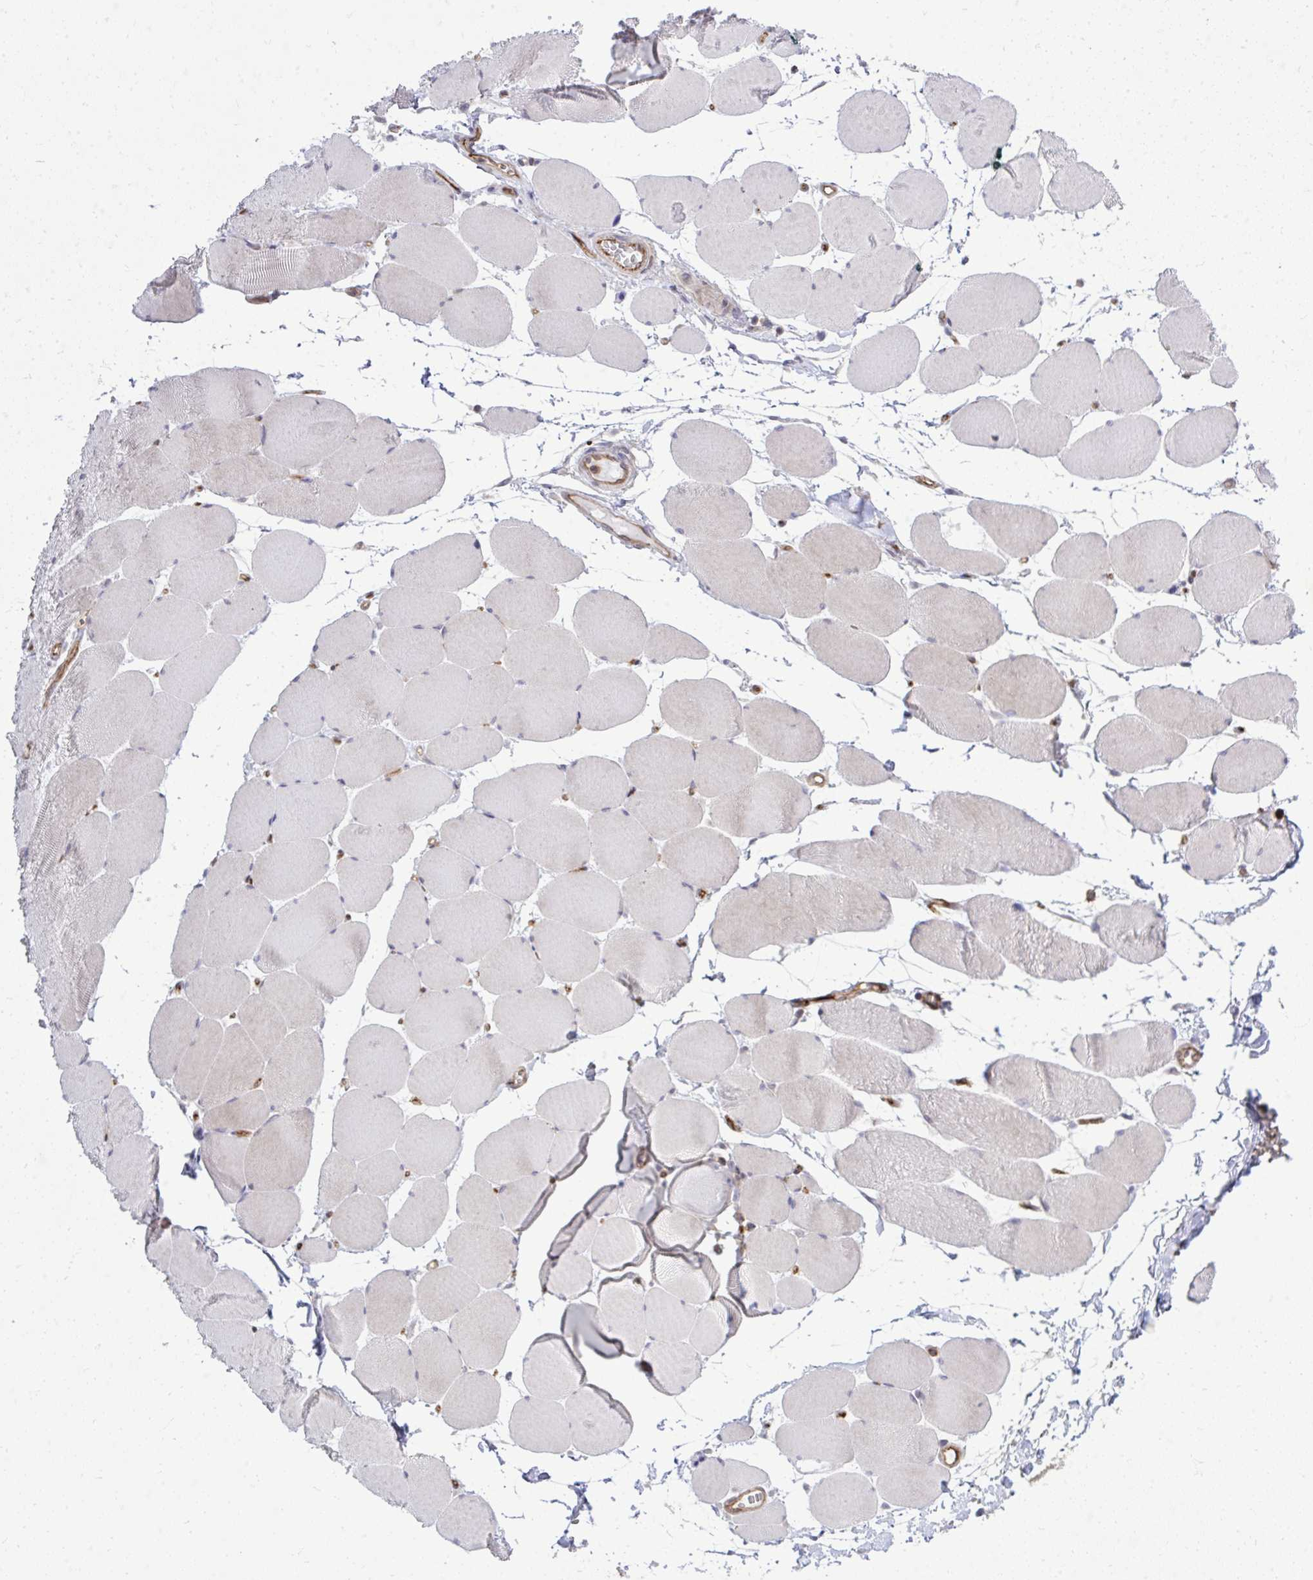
{"staining": {"intensity": "negative", "quantity": "none", "location": "none"}, "tissue": "skeletal muscle", "cell_type": "Myocytes", "image_type": "normal", "snomed": [{"axis": "morphology", "description": "Normal tissue, NOS"}, {"axis": "topography", "description": "Skeletal muscle"}], "caption": "Myocytes are negative for protein expression in normal human skeletal muscle. (IHC, brightfield microscopy, high magnification).", "gene": "FOXN3", "patient": {"sex": "female", "age": 75}}